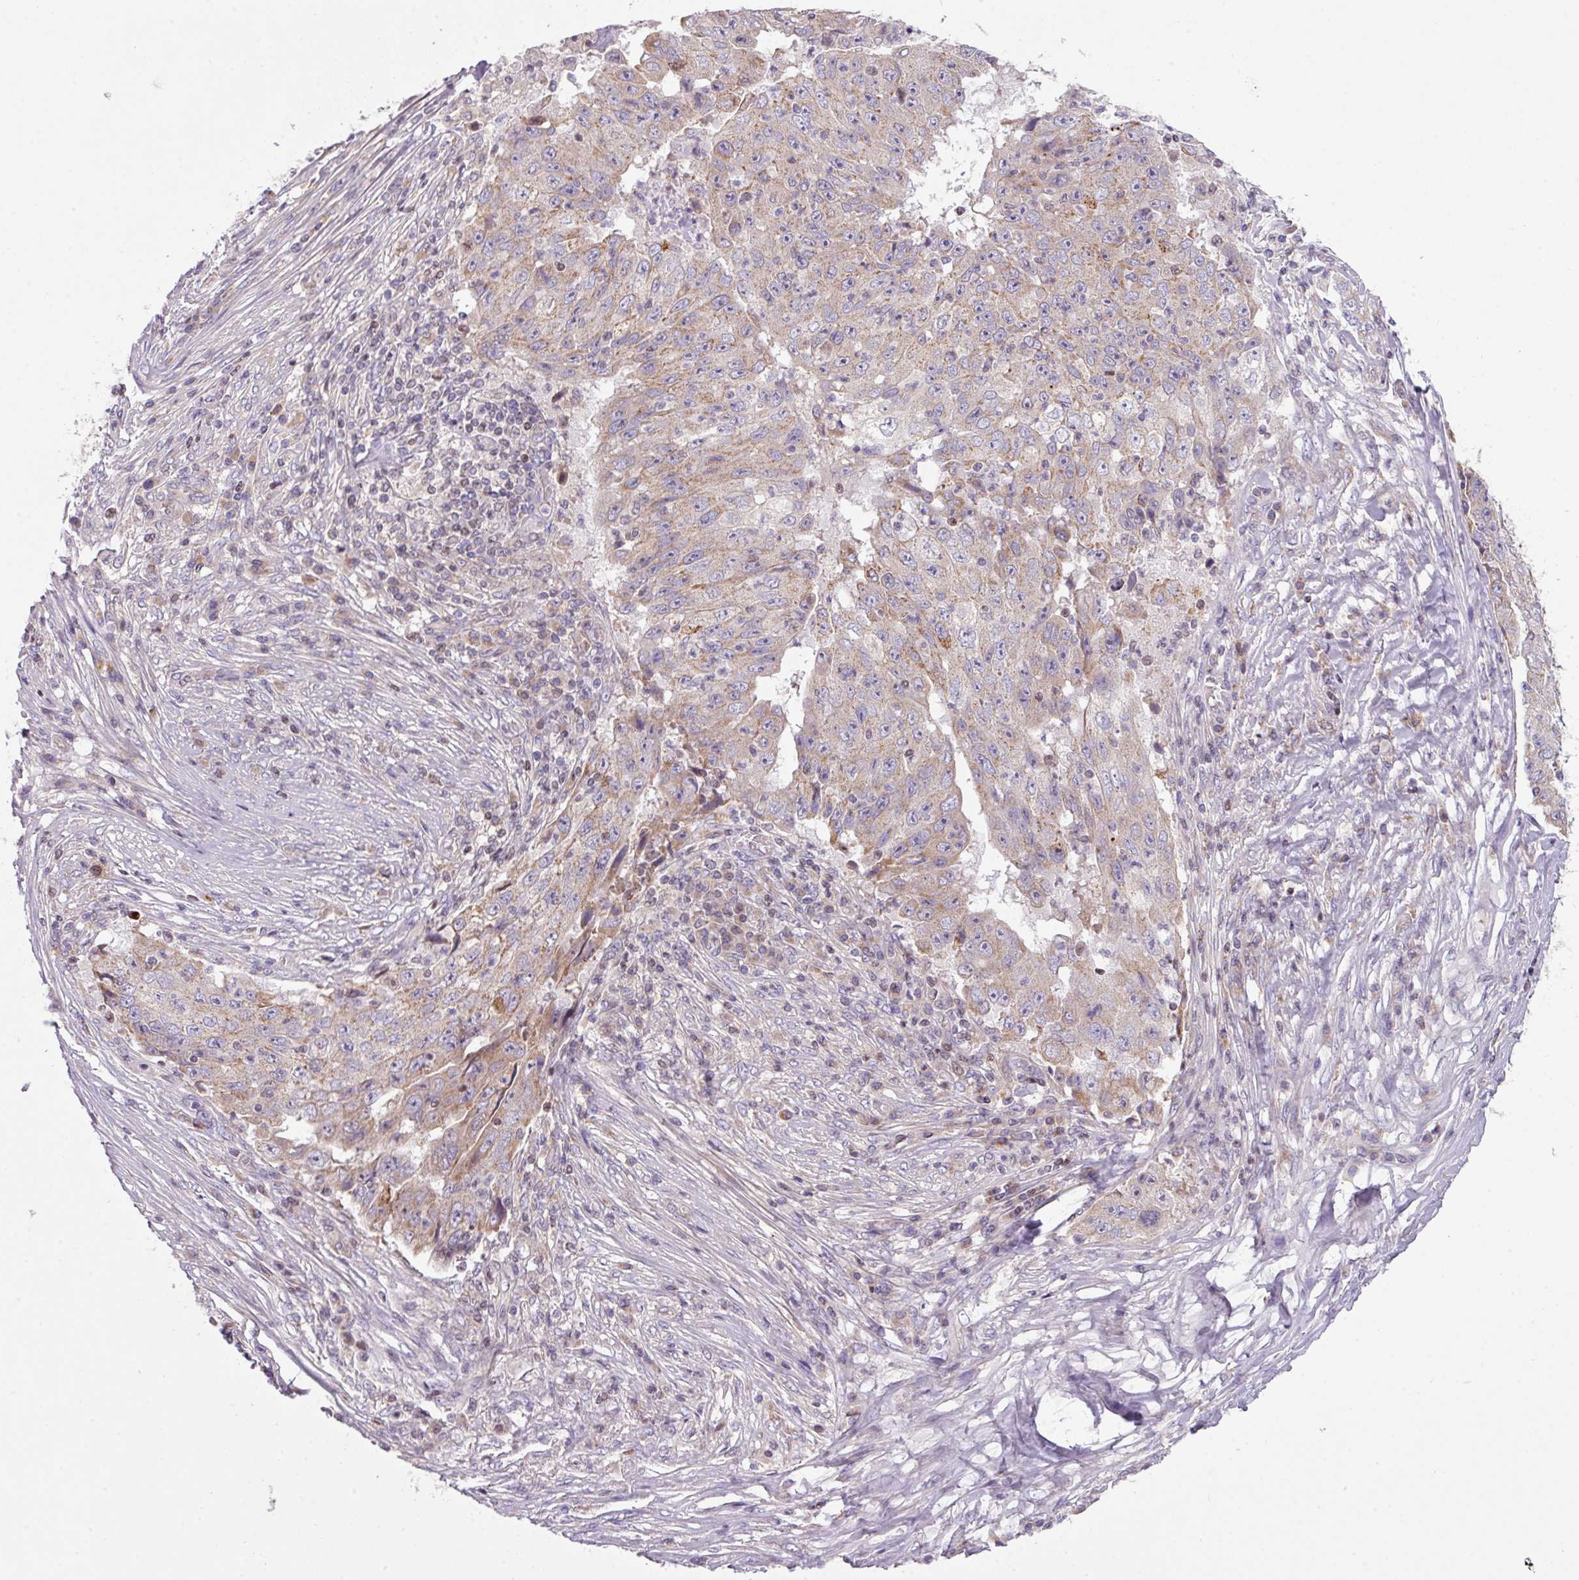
{"staining": {"intensity": "weak", "quantity": "25%-75%", "location": "cytoplasmic/membranous"}, "tissue": "lung cancer", "cell_type": "Tumor cells", "image_type": "cancer", "snomed": [{"axis": "morphology", "description": "Squamous cell carcinoma, NOS"}, {"axis": "topography", "description": "Lung"}], "caption": "Lung squamous cell carcinoma was stained to show a protein in brown. There is low levels of weak cytoplasmic/membranous positivity in about 25%-75% of tumor cells.", "gene": "ZNF394", "patient": {"sex": "male", "age": 64}}